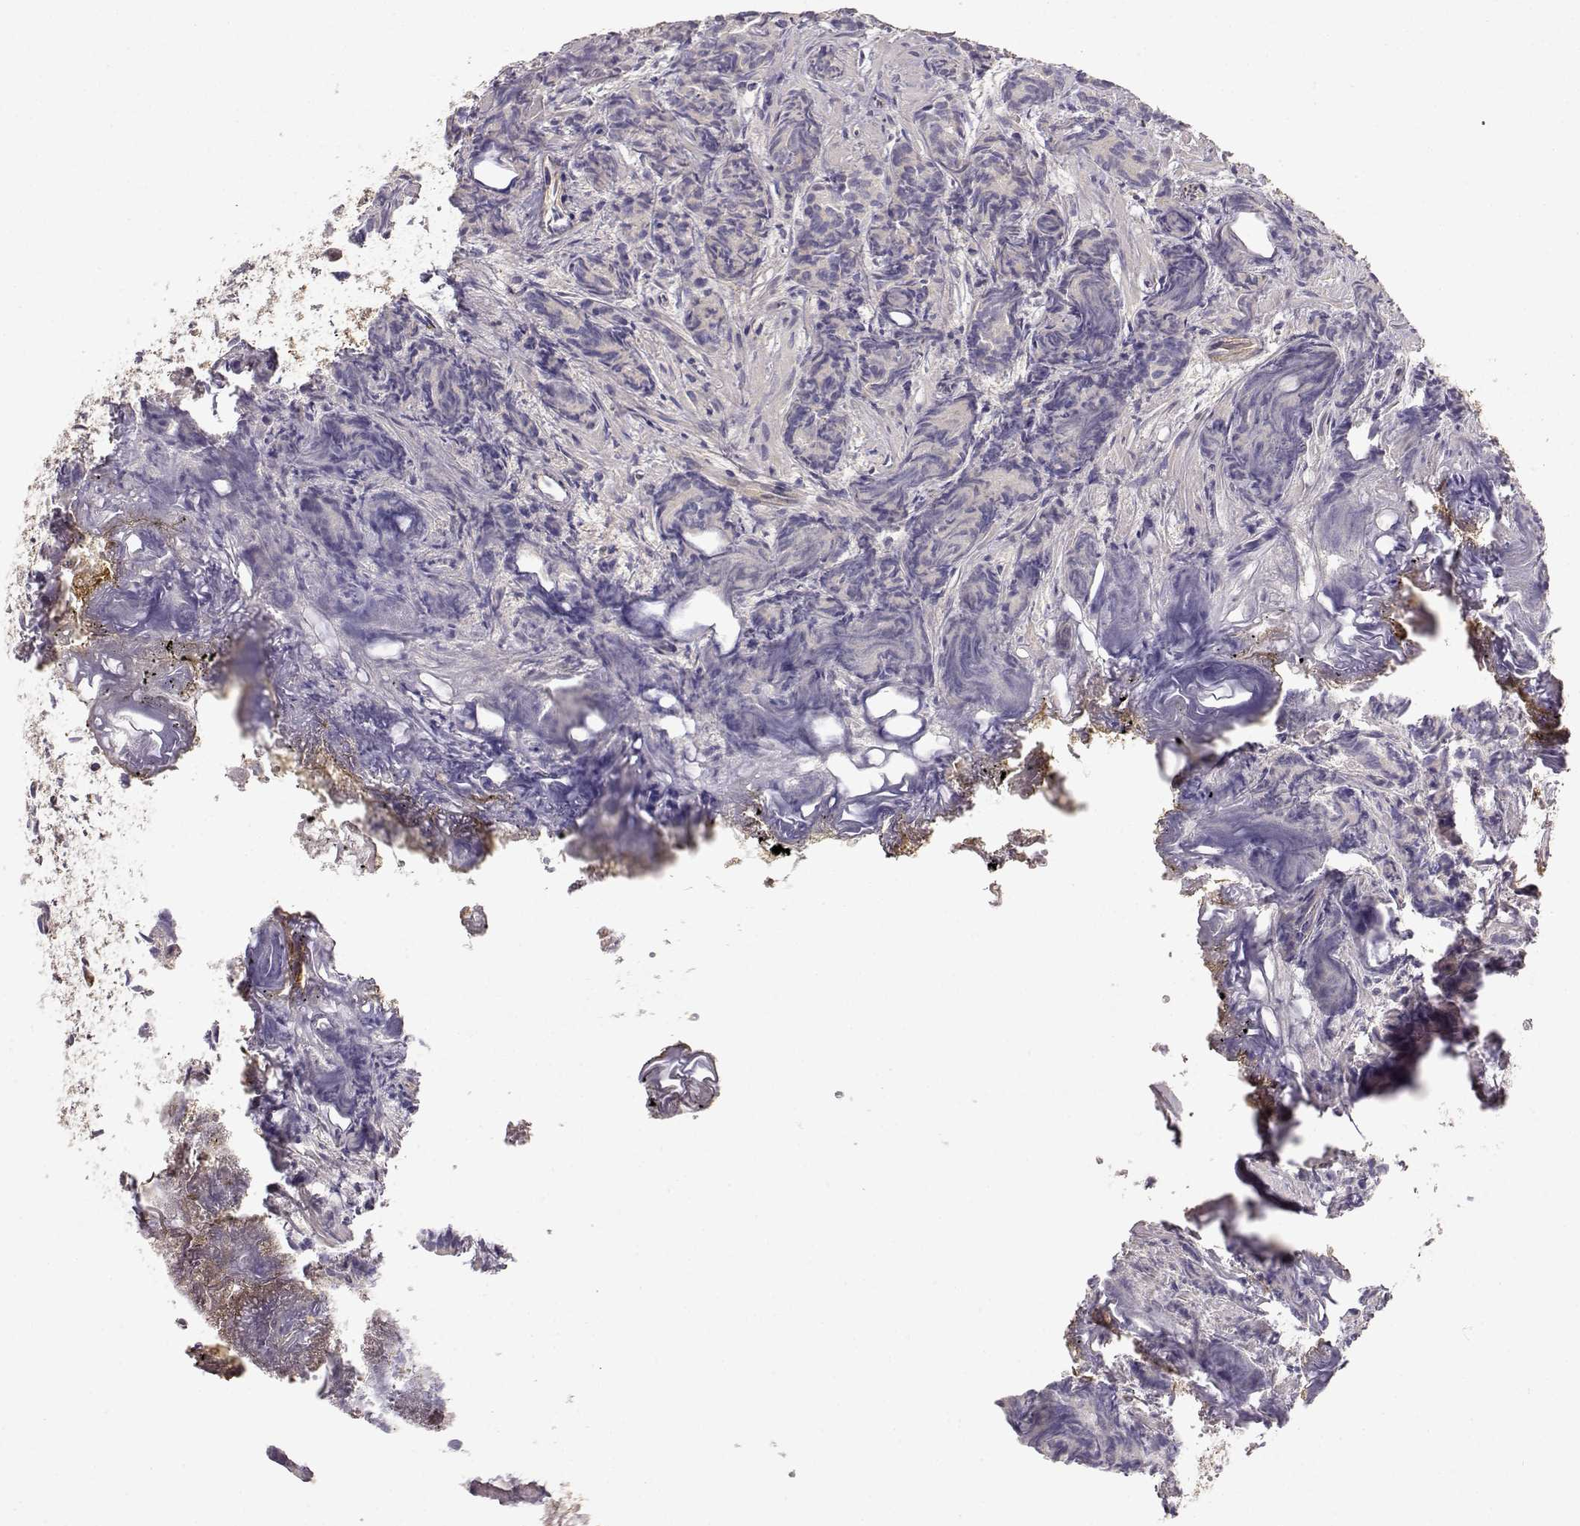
{"staining": {"intensity": "weak", "quantity": "<25%", "location": "cytoplasmic/membranous"}, "tissue": "prostate cancer", "cell_type": "Tumor cells", "image_type": "cancer", "snomed": [{"axis": "morphology", "description": "Adenocarcinoma, High grade"}, {"axis": "topography", "description": "Prostate"}], "caption": "A micrograph of human prostate cancer is negative for staining in tumor cells.", "gene": "CRIM1", "patient": {"sex": "male", "age": 84}}